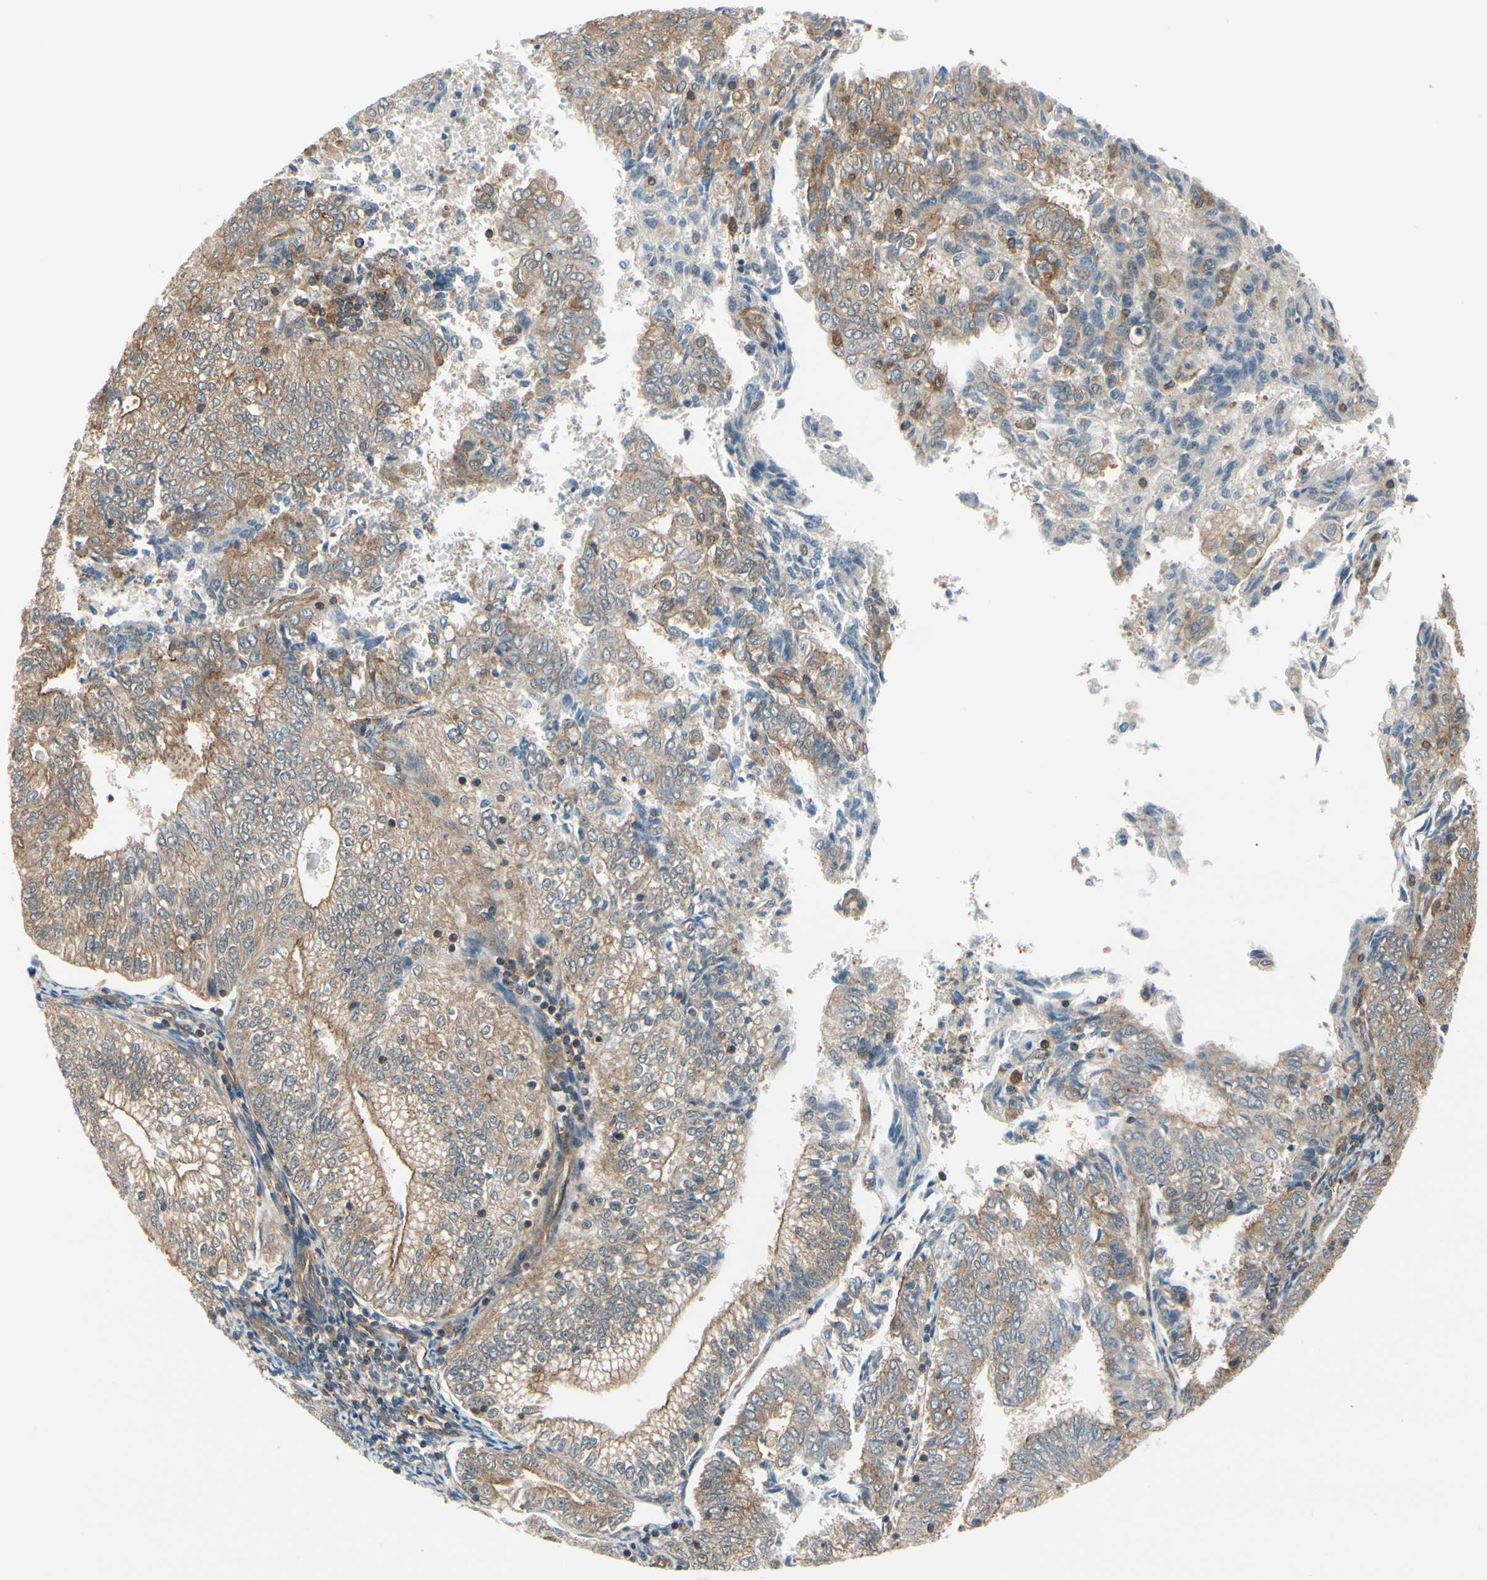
{"staining": {"intensity": "weak", "quantity": ">75%", "location": "cytoplasmic/membranous"}, "tissue": "endometrial cancer", "cell_type": "Tumor cells", "image_type": "cancer", "snomed": [{"axis": "morphology", "description": "Adenocarcinoma, NOS"}, {"axis": "topography", "description": "Endometrium"}], "caption": "IHC (DAB (3,3'-diaminobenzidine)) staining of human endometrial adenocarcinoma exhibits weak cytoplasmic/membranous protein expression in about >75% of tumor cells.", "gene": "EPS15", "patient": {"sex": "female", "age": 69}}